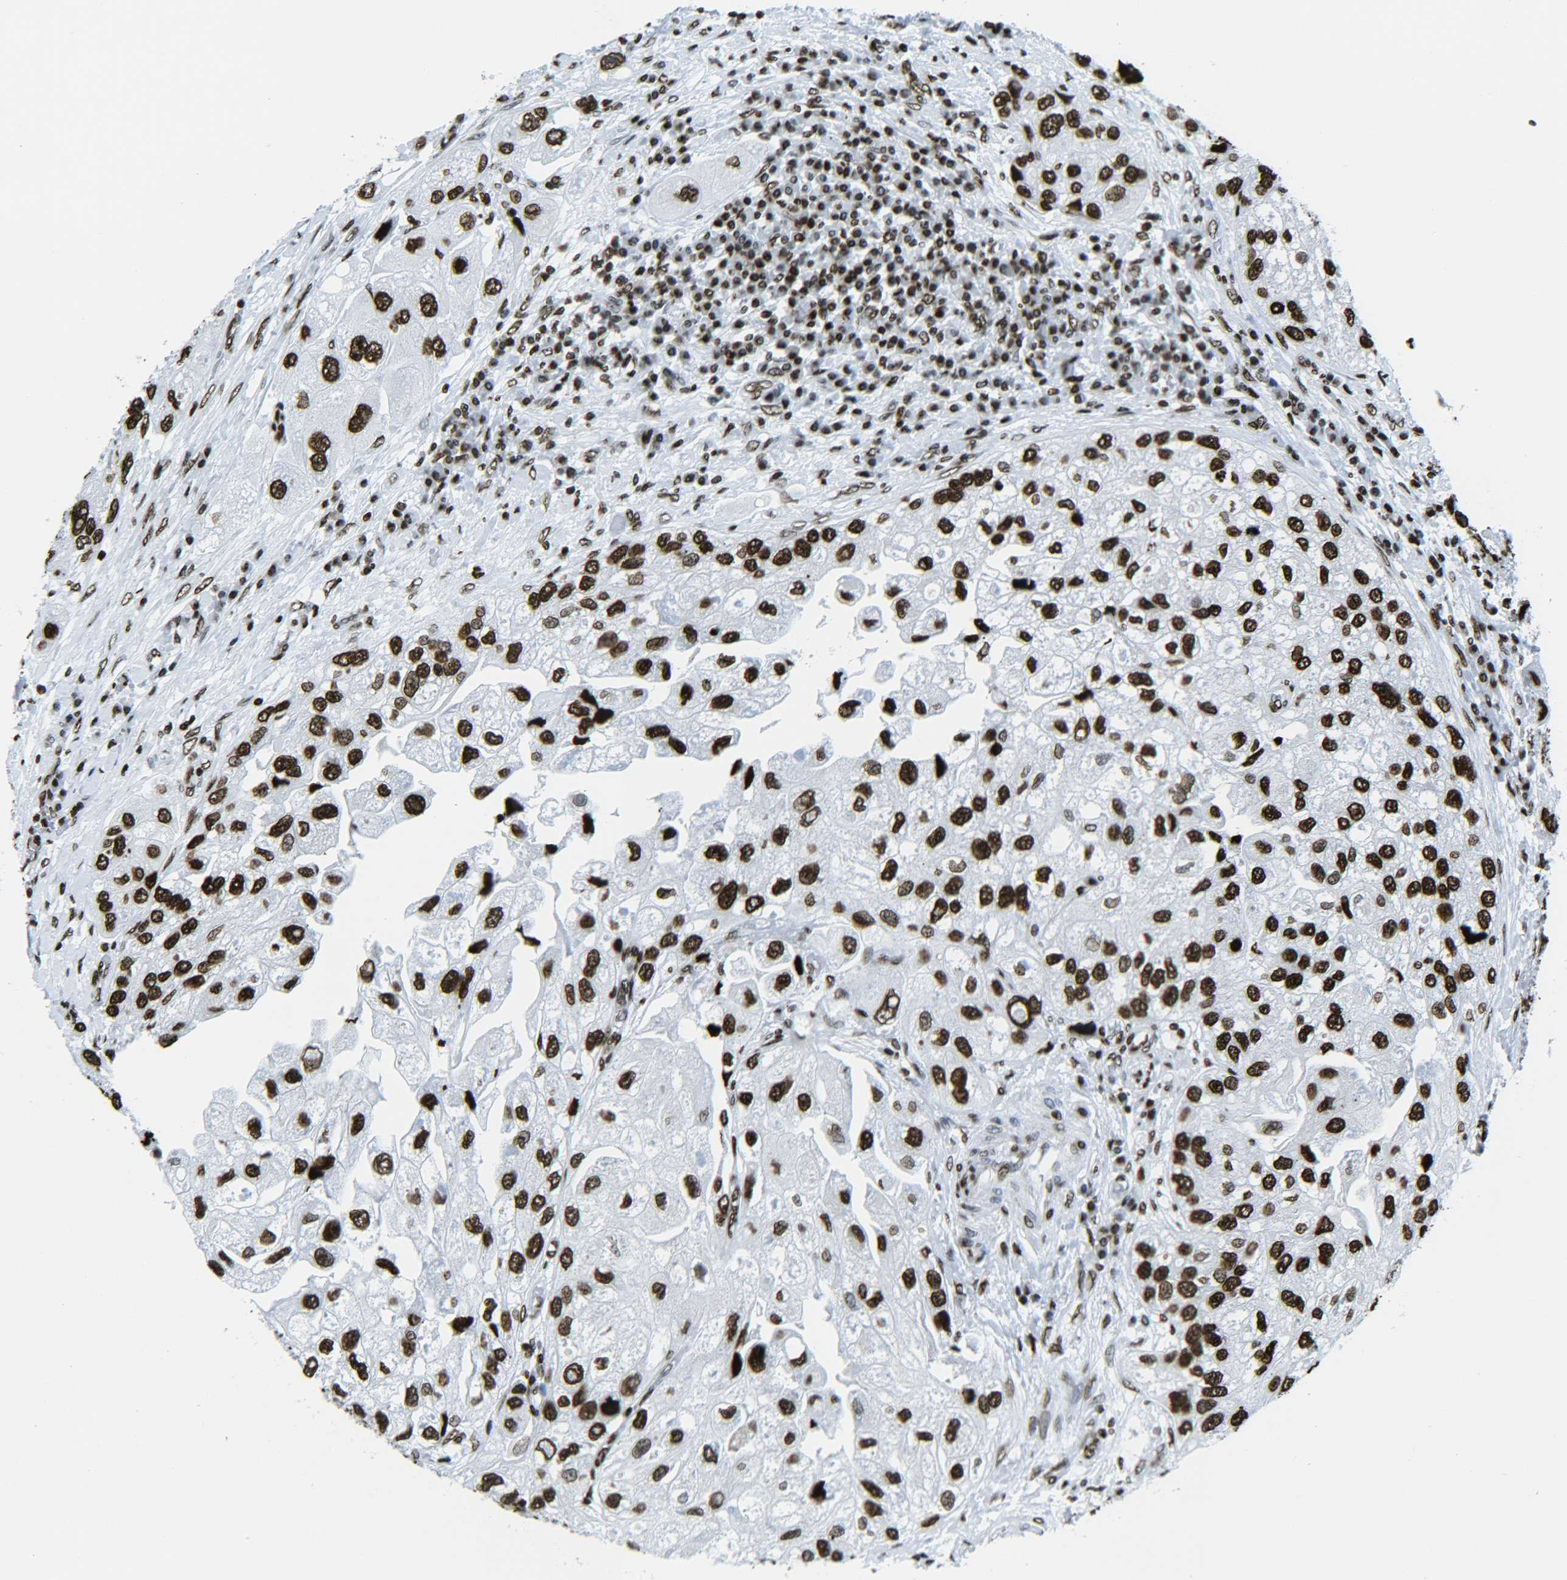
{"staining": {"intensity": "strong", "quantity": ">75%", "location": "nuclear"}, "tissue": "urothelial cancer", "cell_type": "Tumor cells", "image_type": "cancer", "snomed": [{"axis": "morphology", "description": "Urothelial carcinoma, High grade"}, {"axis": "topography", "description": "Urinary bladder"}], "caption": "The photomicrograph displays a brown stain indicating the presence of a protein in the nuclear of tumor cells in high-grade urothelial carcinoma.", "gene": "H2AX", "patient": {"sex": "female", "age": 64}}